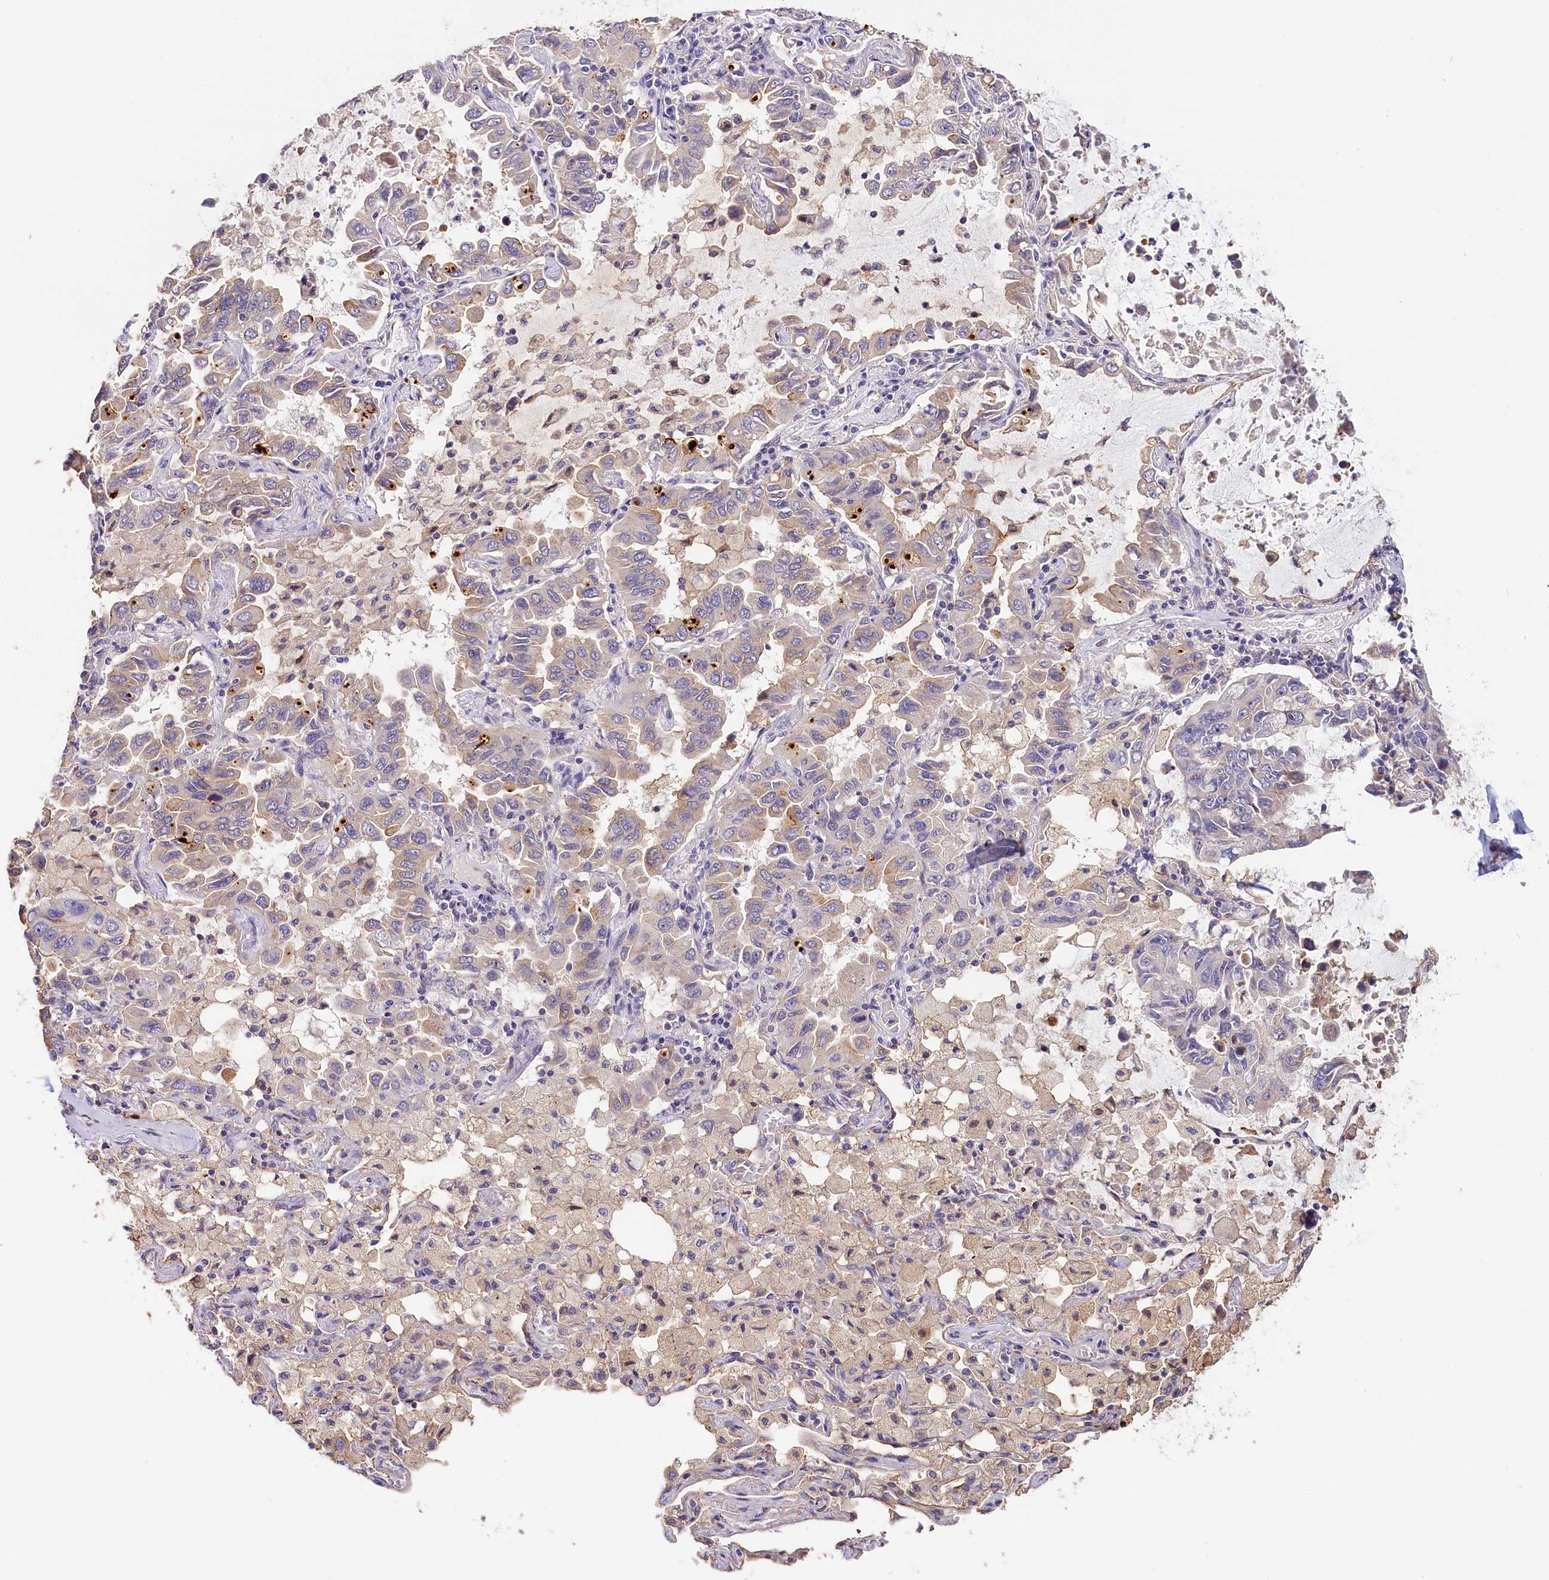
{"staining": {"intensity": "weak", "quantity": "<25%", "location": "cytoplasmic/membranous"}, "tissue": "lung cancer", "cell_type": "Tumor cells", "image_type": "cancer", "snomed": [{"axis": "morphology", "description": "Adenocarcinoma, NOS"}, {"axis": "topography", "description": "Lung"}], "caption": "The micrograph exhibits no significant staining in tumor cells of adenocarcinoma (lung).", "gene": "KATNB1", "patient": {"sex": "male", "age": 64}}